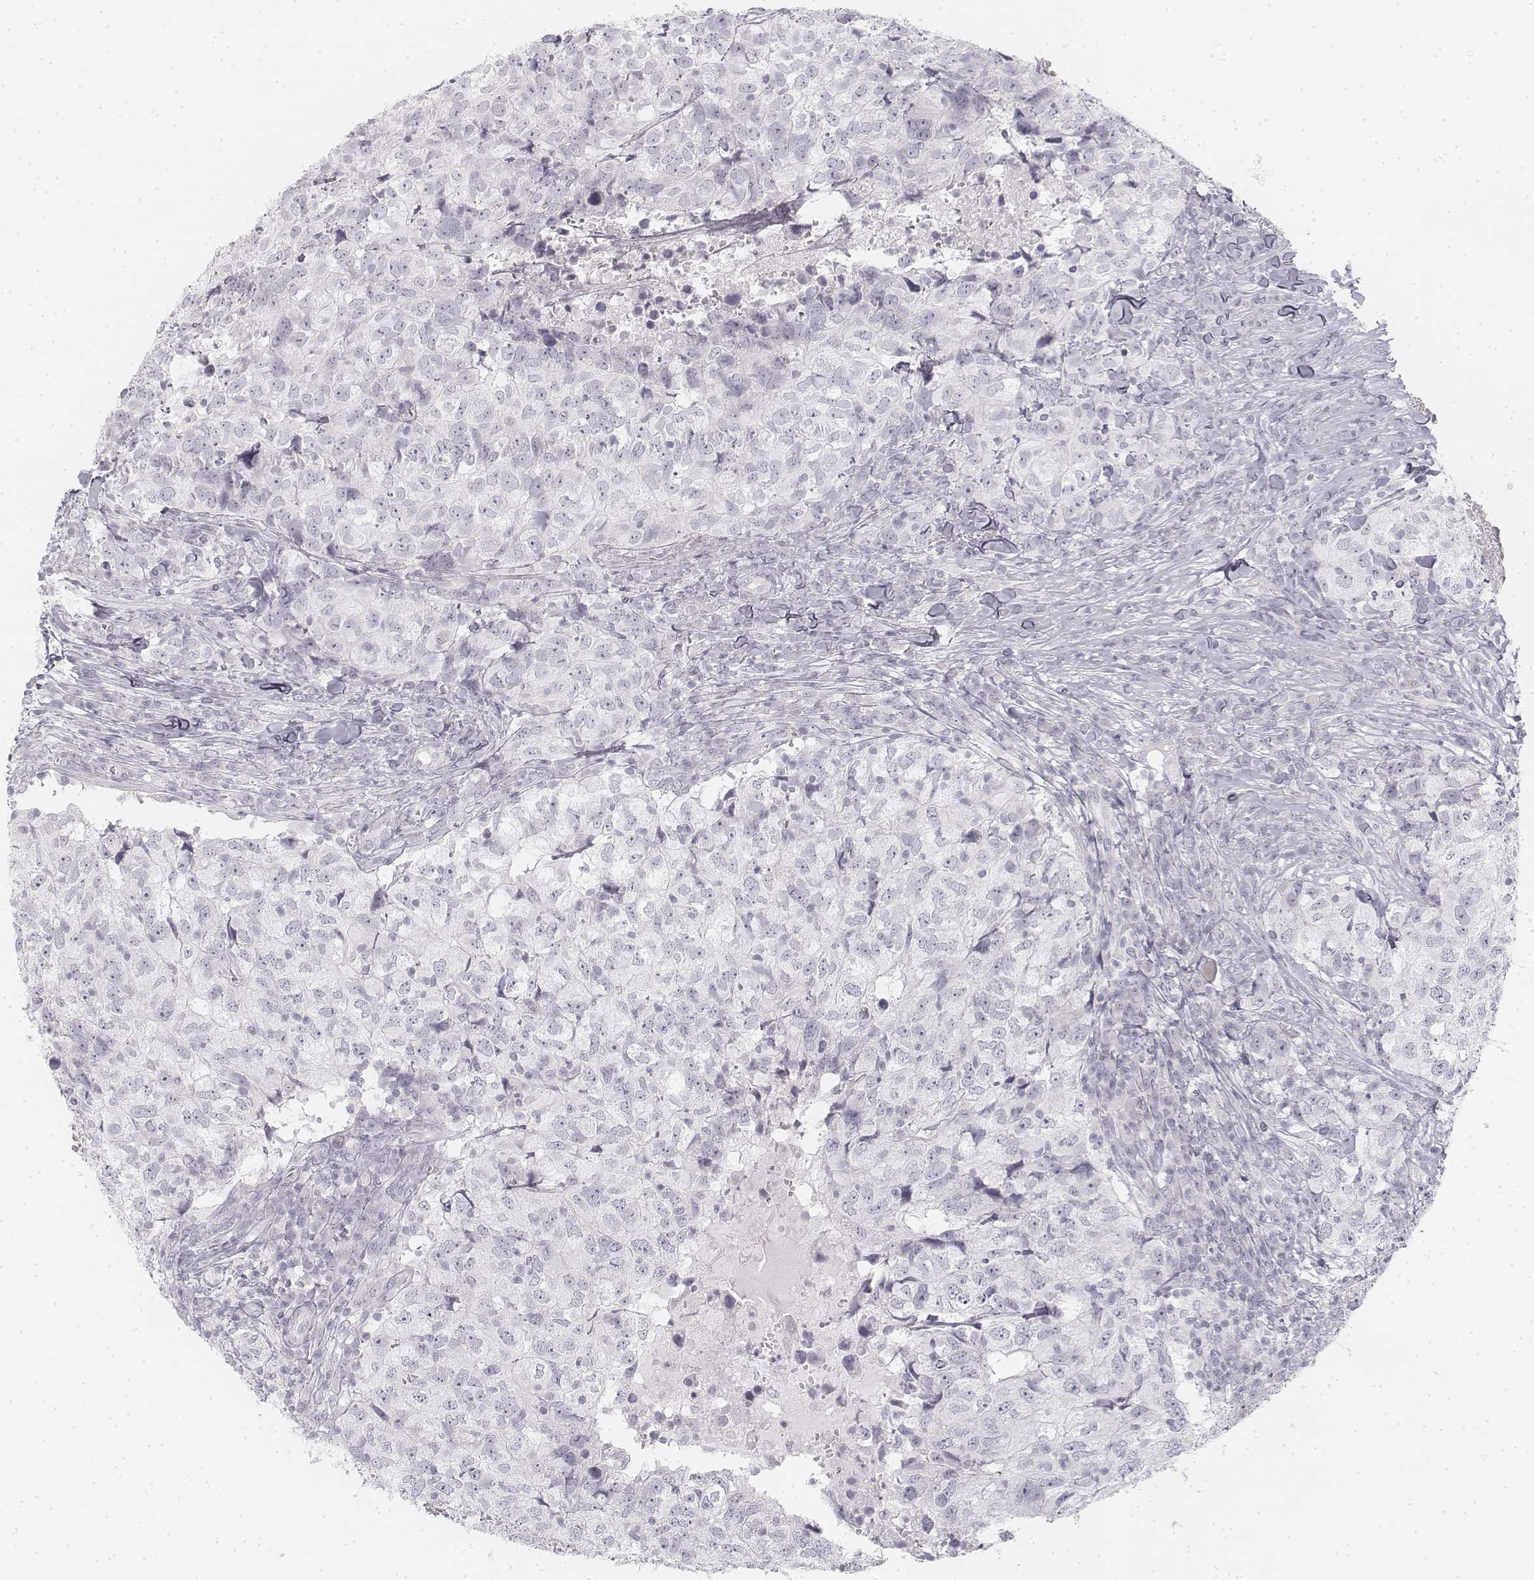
{"staining": {"intensity": "negative", "quantity": "none", "location": "none"}, "tissue": "breast cancer", "cell_type": "Tumor cells", "image_type": "cancer", "snomed": [{"axis": "morphology", "description": "Duct carcinoma"}, {"axis": "topography", "description": "Breast"}], "caption": "Protein analysis of infiltrating ductal carcinoma (breast) exhibits no significant expression in tumor cells.", "gene": "KRT25", "patient": {"sex": "female", "age": 30}}